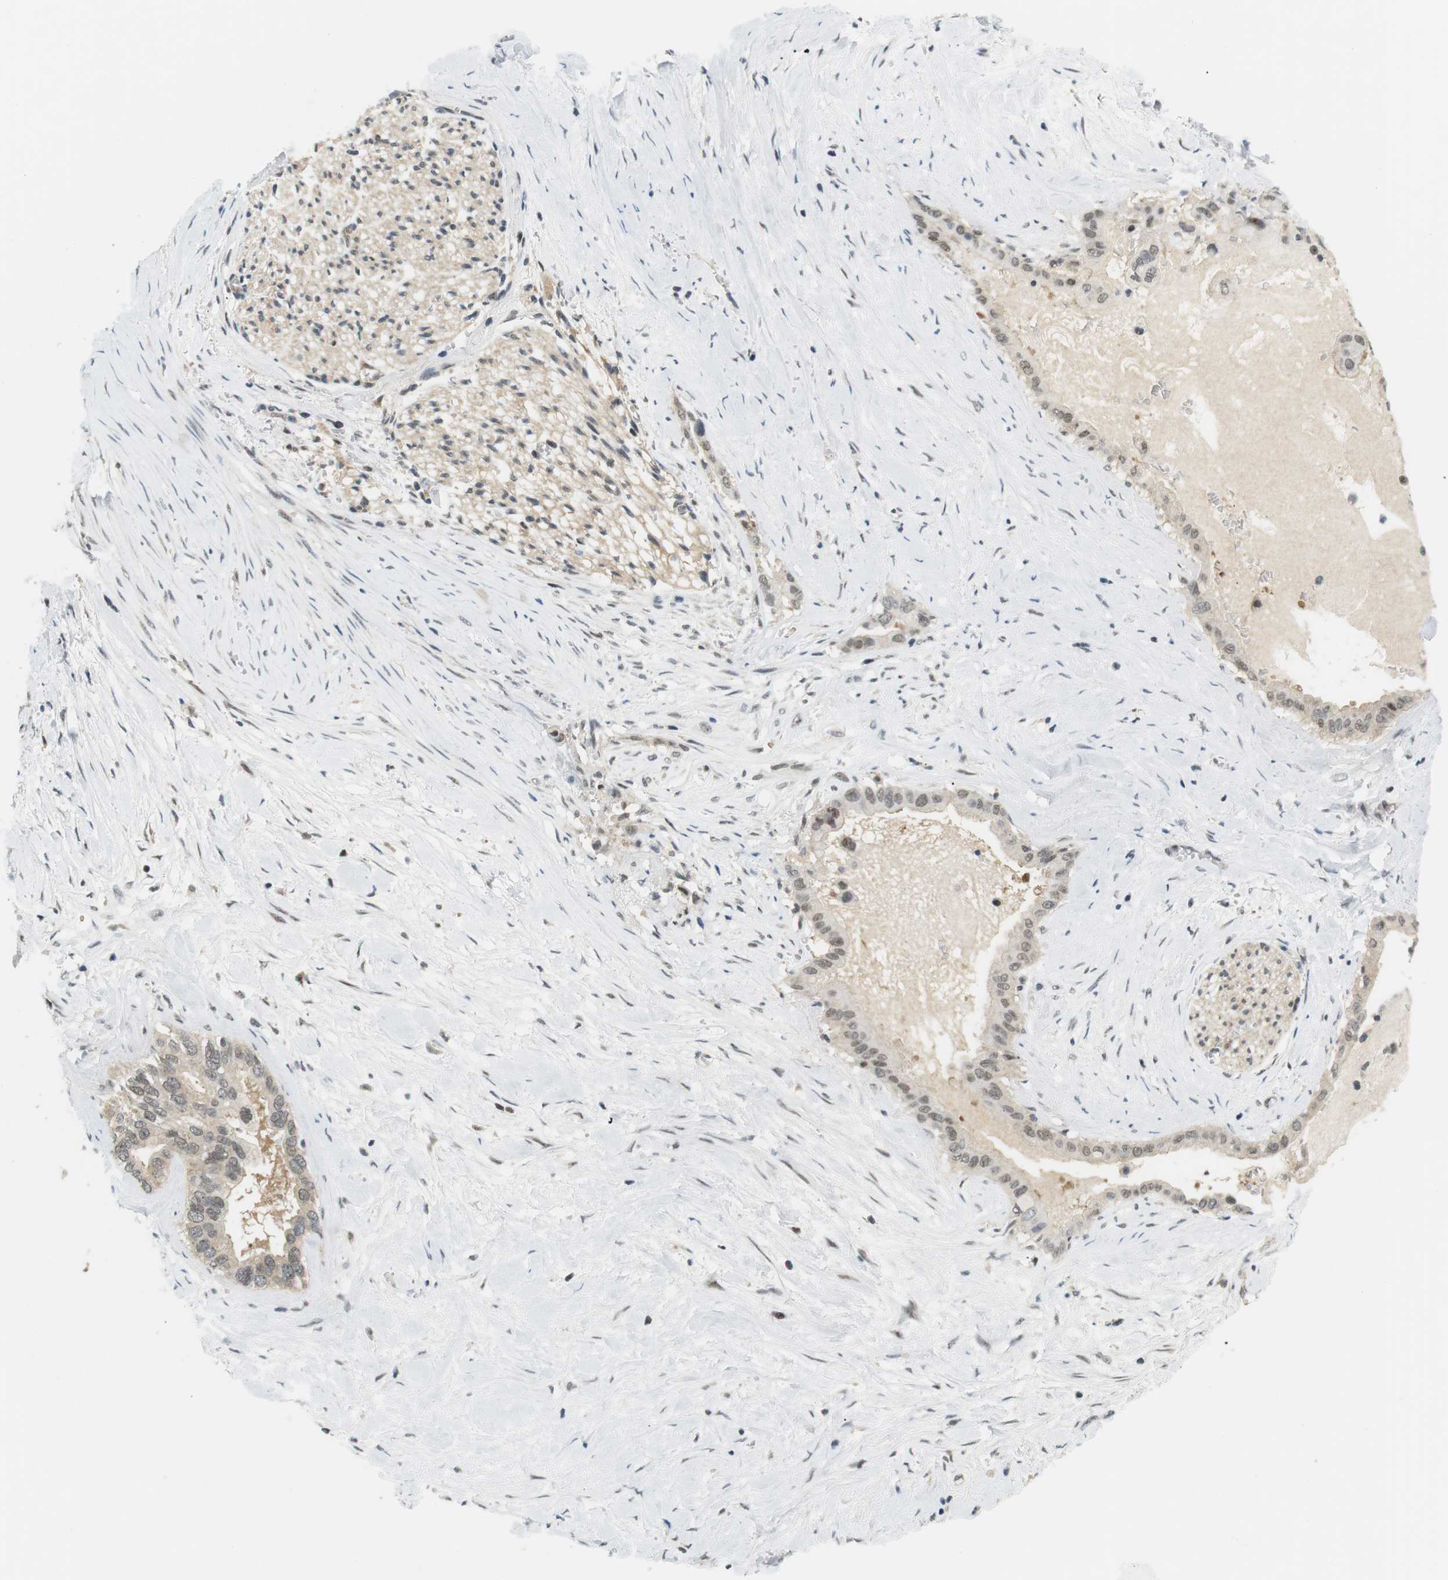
{"staining": {"intensity": "weak", "quantity": "25%-75%", "location": "nuclear"}, "tissue": "pancreatic cancer", "cell_type": "Tumor cells", "image_type": "cancer", "snomed": [{"axis": "morphology", "description": "Adenocarcinoma, NOS"}, {"axis": "topography", "description": "Pancreas"}], "caption": "Immunohistochemistry (IHC) (DAB (3,3'-diaminobenzidine)) staining of human adenocarcinoma (pancreatic) displays weak nuclear protein expression in approximately 25%-75% of tumor cells. (Brightfield microscopy of DAB IHC at high magnification).", "gene": "CSNK2B", "patient": {"sex": "male", "age": 55}}